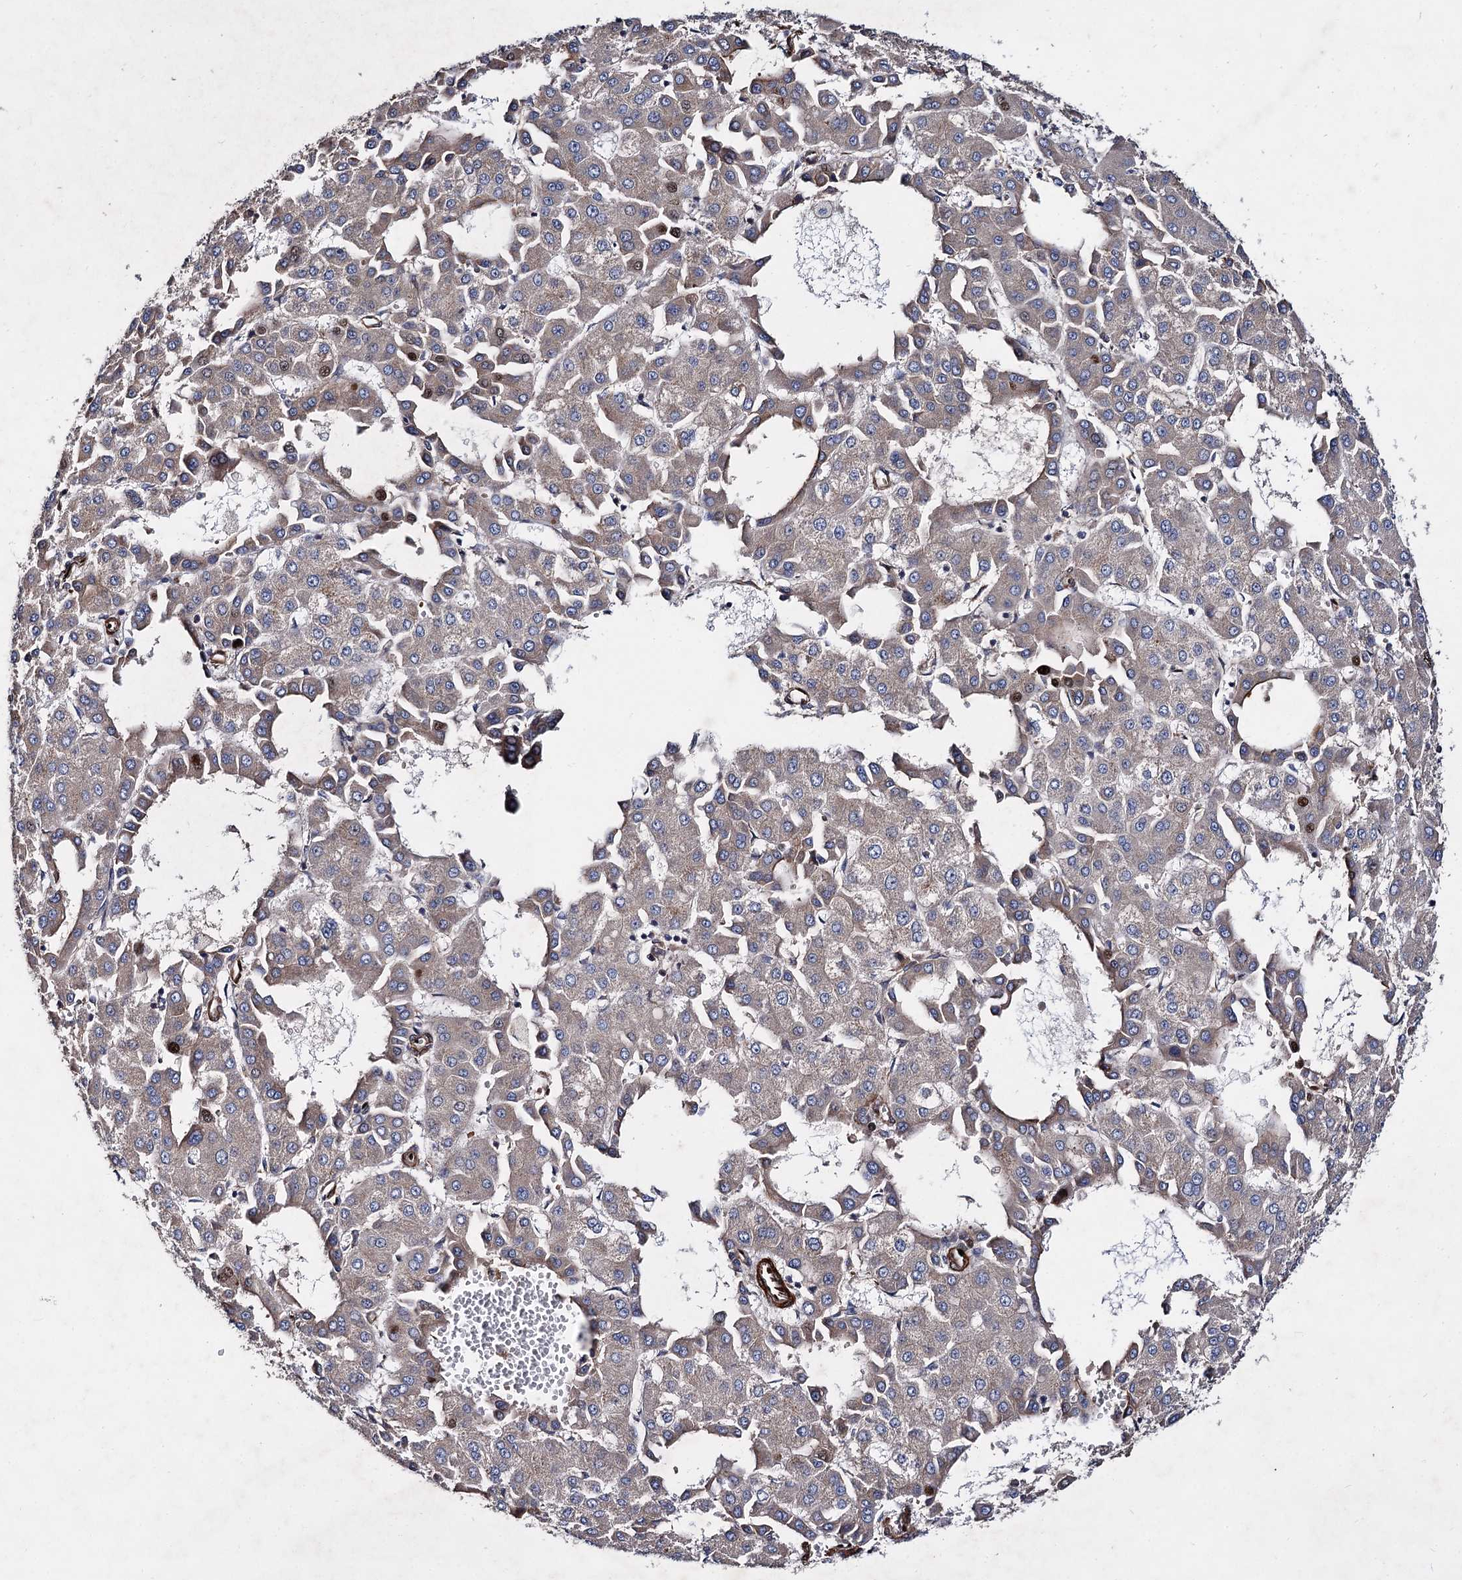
{"staining": {"intensity": "negative", "quantity": "none", "location": "none"}, "tissue": "liver cancer", "cell_type": "Tumor cells", "image_type": "cancer", "snomed": [{"axis": "morphology", "description": "Carcinoma, Hepatocellular, NOS"}, {"axis": "topography", "description": "Liver"}], "caption": "The photomicrograph demonstrates no staining of tumor cells in liver cancer (hepatocellular carcinoma). Brightfield microscopy of immunohistochemistry stained with DAB (brown) and hematoxylin (blue), captured at high magnification.", "gene": "ISM2", "patient": {"sex": "male", "age": 47}}